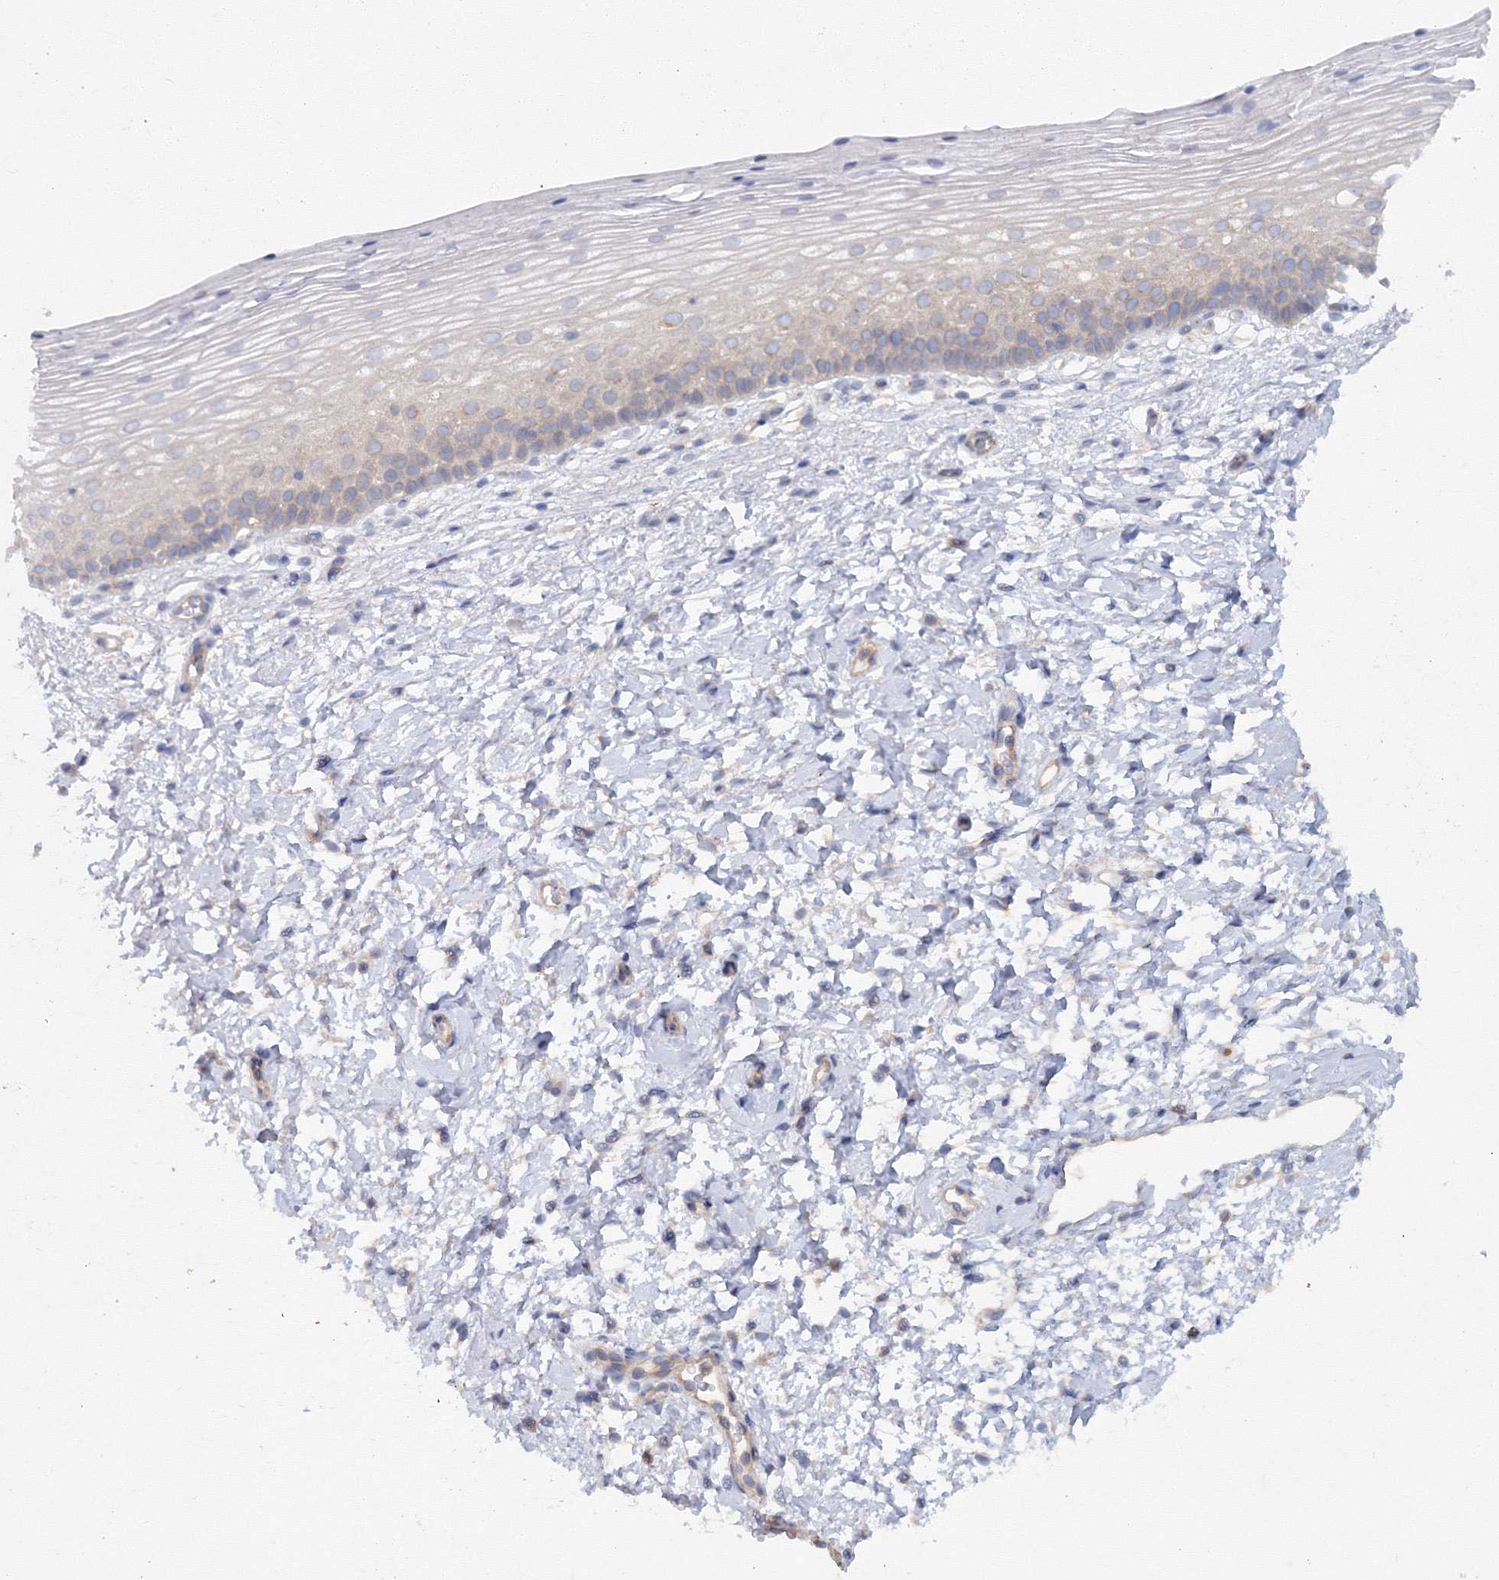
{"staining": {"intensity": "moderate", "quantity": "25%-75%", "location": "cytoplasmic/membranous"}, "tissue": "cervix", "cell_type": "Glandular cells", "image_type": "normal", "snomed": [{"axis": "morphology", "description": "Normal tissue, NOS"}, {"axis": "topography", "description": "Cervix"}], "caption": "Immunohistochemistry histopathology image of normal cervix: cervix stained using immunohistochemistry shows medium levels of moderate protein expression localized specifically in the cytoplasmic/membranous of glandular cells, appearing as a cytoplasmic/membranous brown color.", "gene": "EXOC1", "patient": {"sex": "female", "age": 72}}